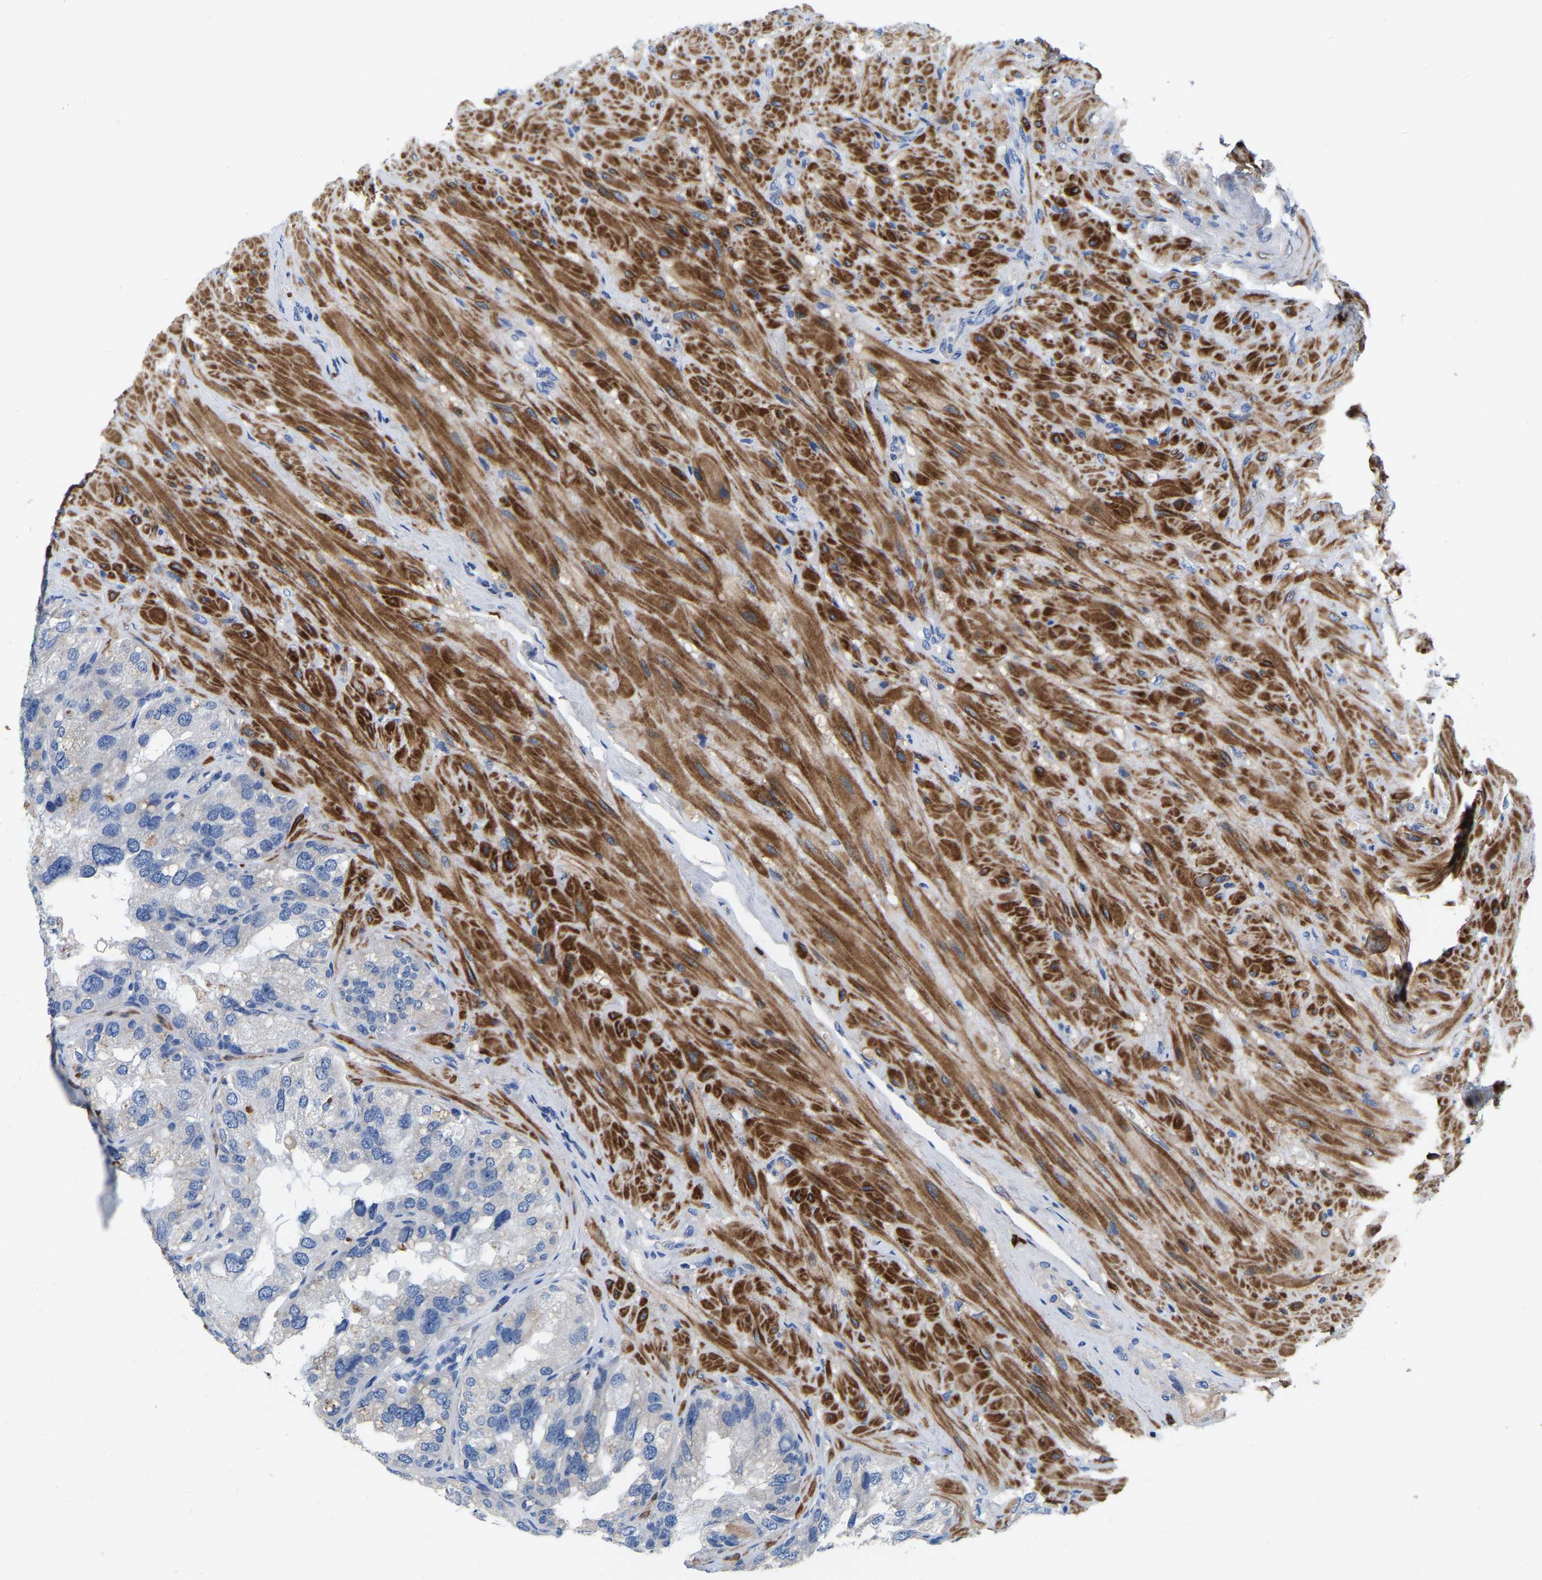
{"staining": {"intensity": "negative", "quantity": "none", "location": "none"}, "tissue": "seminal vesicle", "cell_type": "Glandular cells", "image_type": "normal", "snomed": [{"axis": "morphology", "description": "Normal tissue, NOS"}, {"axis": "topography", "description": "Seminal veicle"}], "caption": "This is an IHC image of benign human seminal vesicle. There is no positivity in glandular cells.", "gene": "RAB27B", "patient": {"sex": "male", "age": 68}}